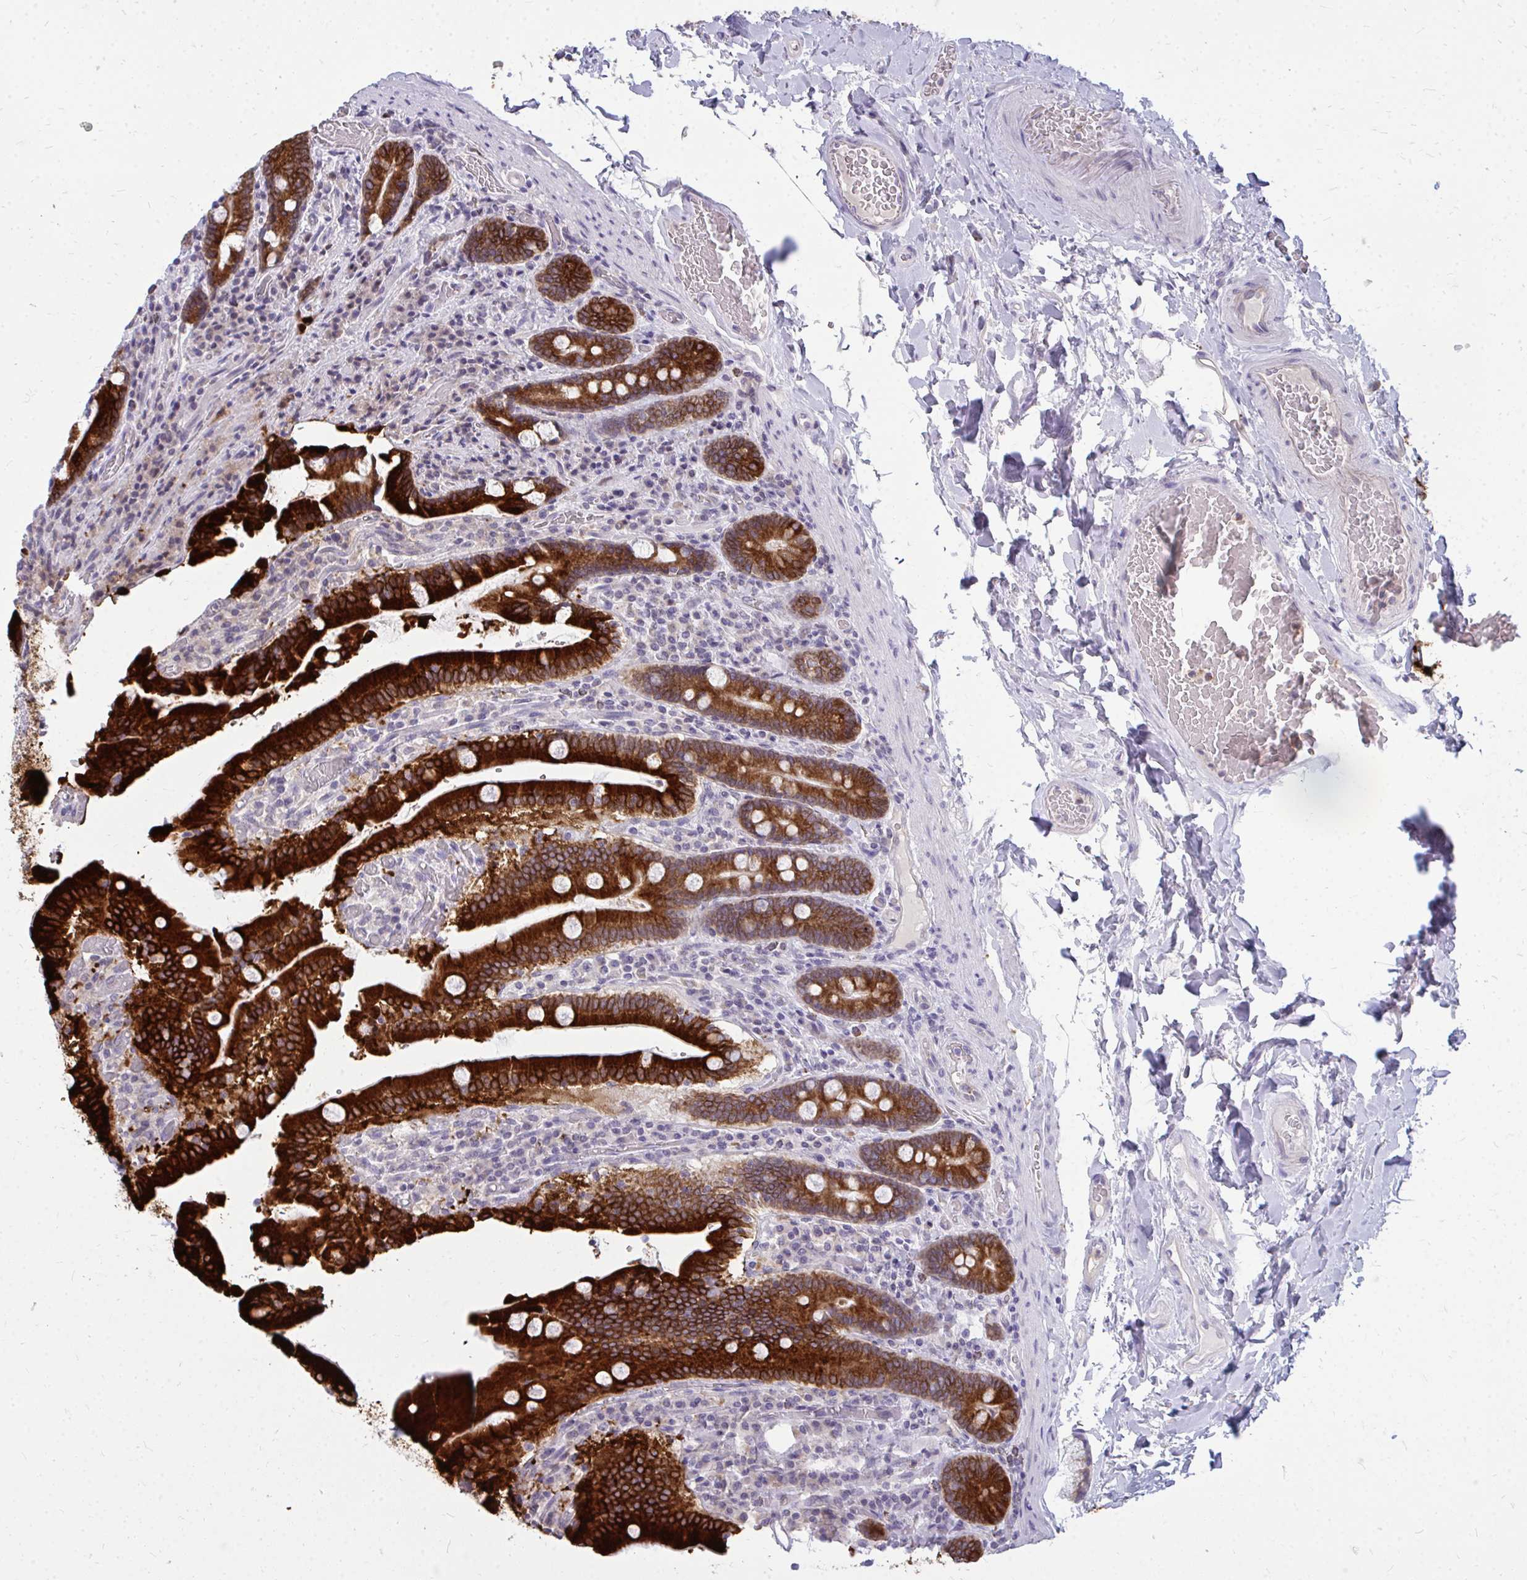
{"staining": {"intensity": "strong", "quantity": ">75%", "location": "cytoplasmic/membranous"}, "tissue": "duodenum", "cell_type": "Glandular cells", "image_type": "normal", "snomed": [{"axis": "morphology", "description": "Normal tissue, NOS"}, {"axis": "topography", "description": "Duodenum"}], "caption": "Duodenum stained with a brown dye exhibits strong cytoplasmic/membranous positive positivity in approximately >75% of glandular cells.", "gene": "ACSL5", "patient": {"sex": "female", "age": 62}}